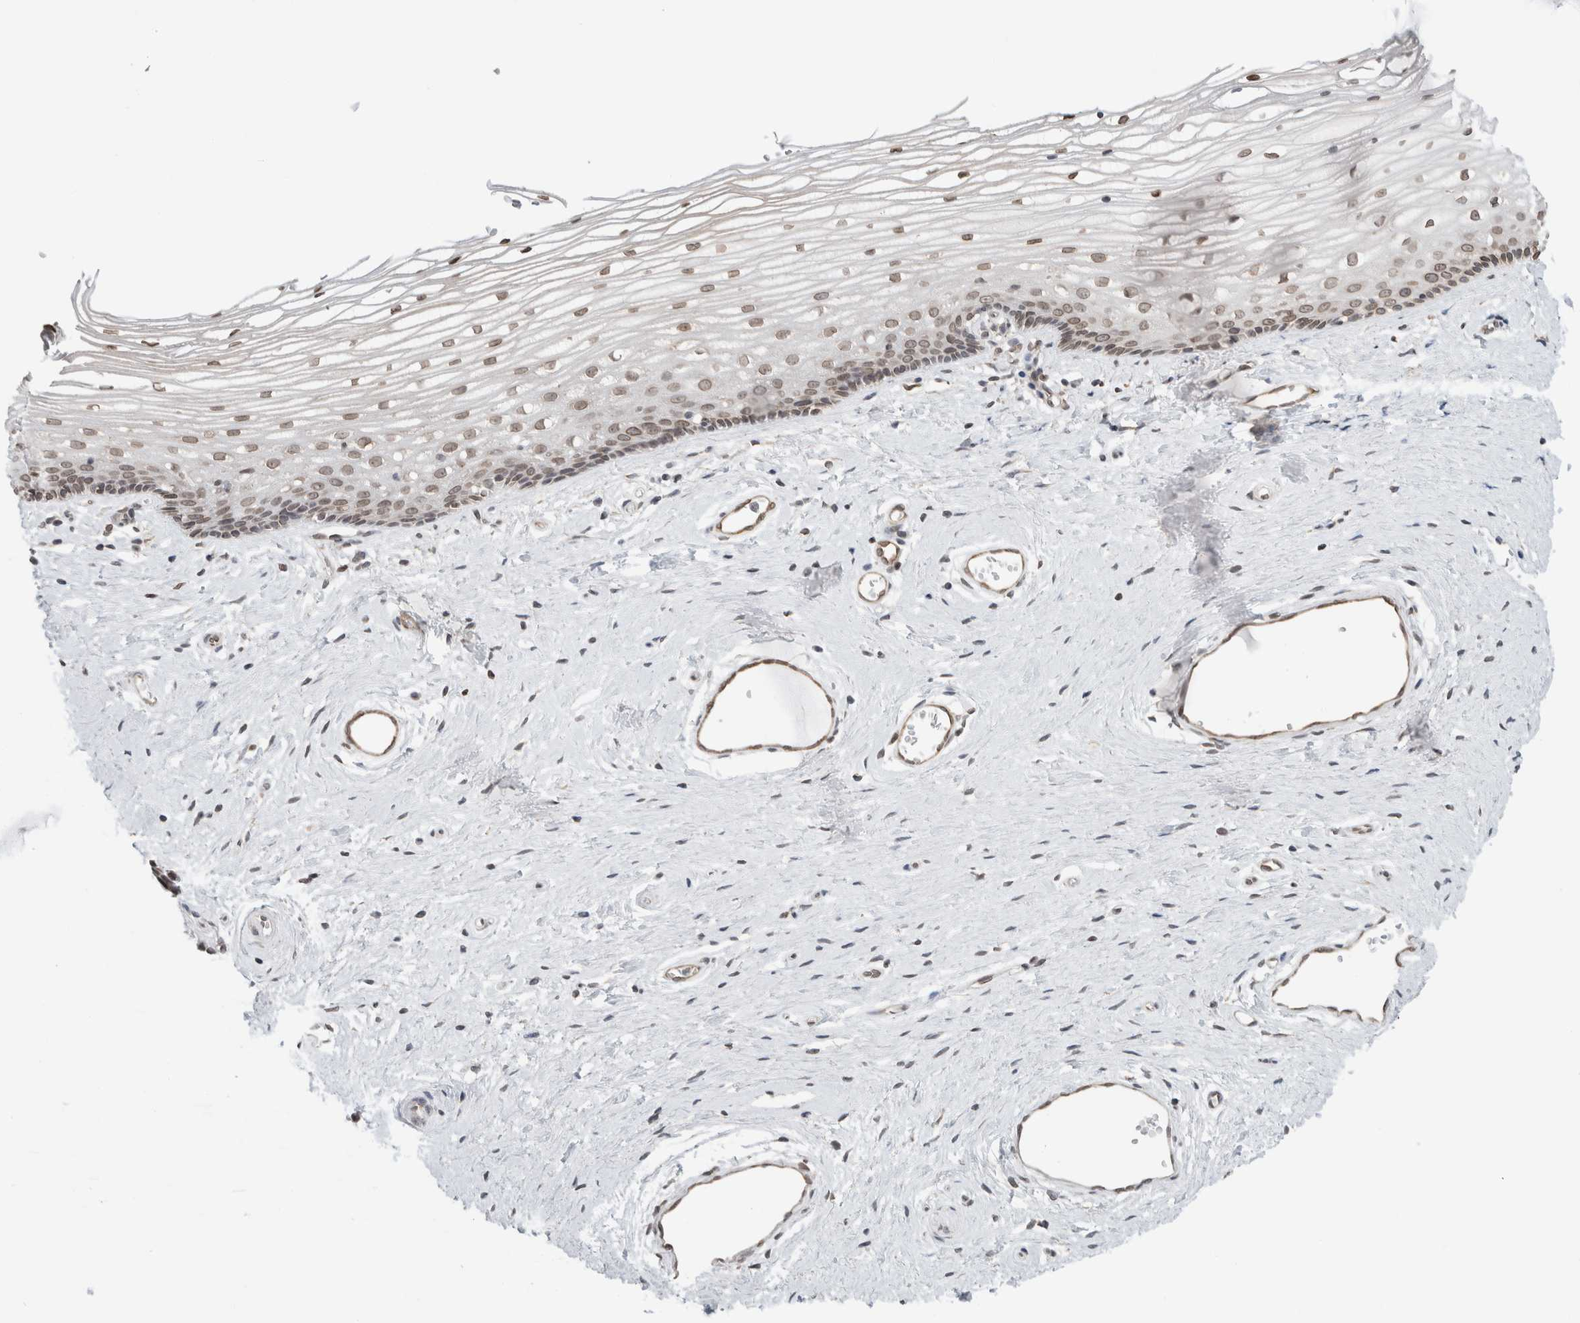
{"staining": {"intensity": "weak", "quantity": ">75%", "location": "nuclear"}, "tissue": "vagina", "cell_type": "Squamous epithelial cells", "image_type": "normal", "snomed": [{"axis": "morphology", "description": "Normal tissue, NOS"}, {"axis": "topography", "description": "Vagina"}], "caption": "Immunohistochemical staining of benign human vagina shows low levels of weak nuclear expression in approximately >75% of squamous epithelial cells.", "gene": "RBMX2", "patient": {"sex": "female", "age": 46}}